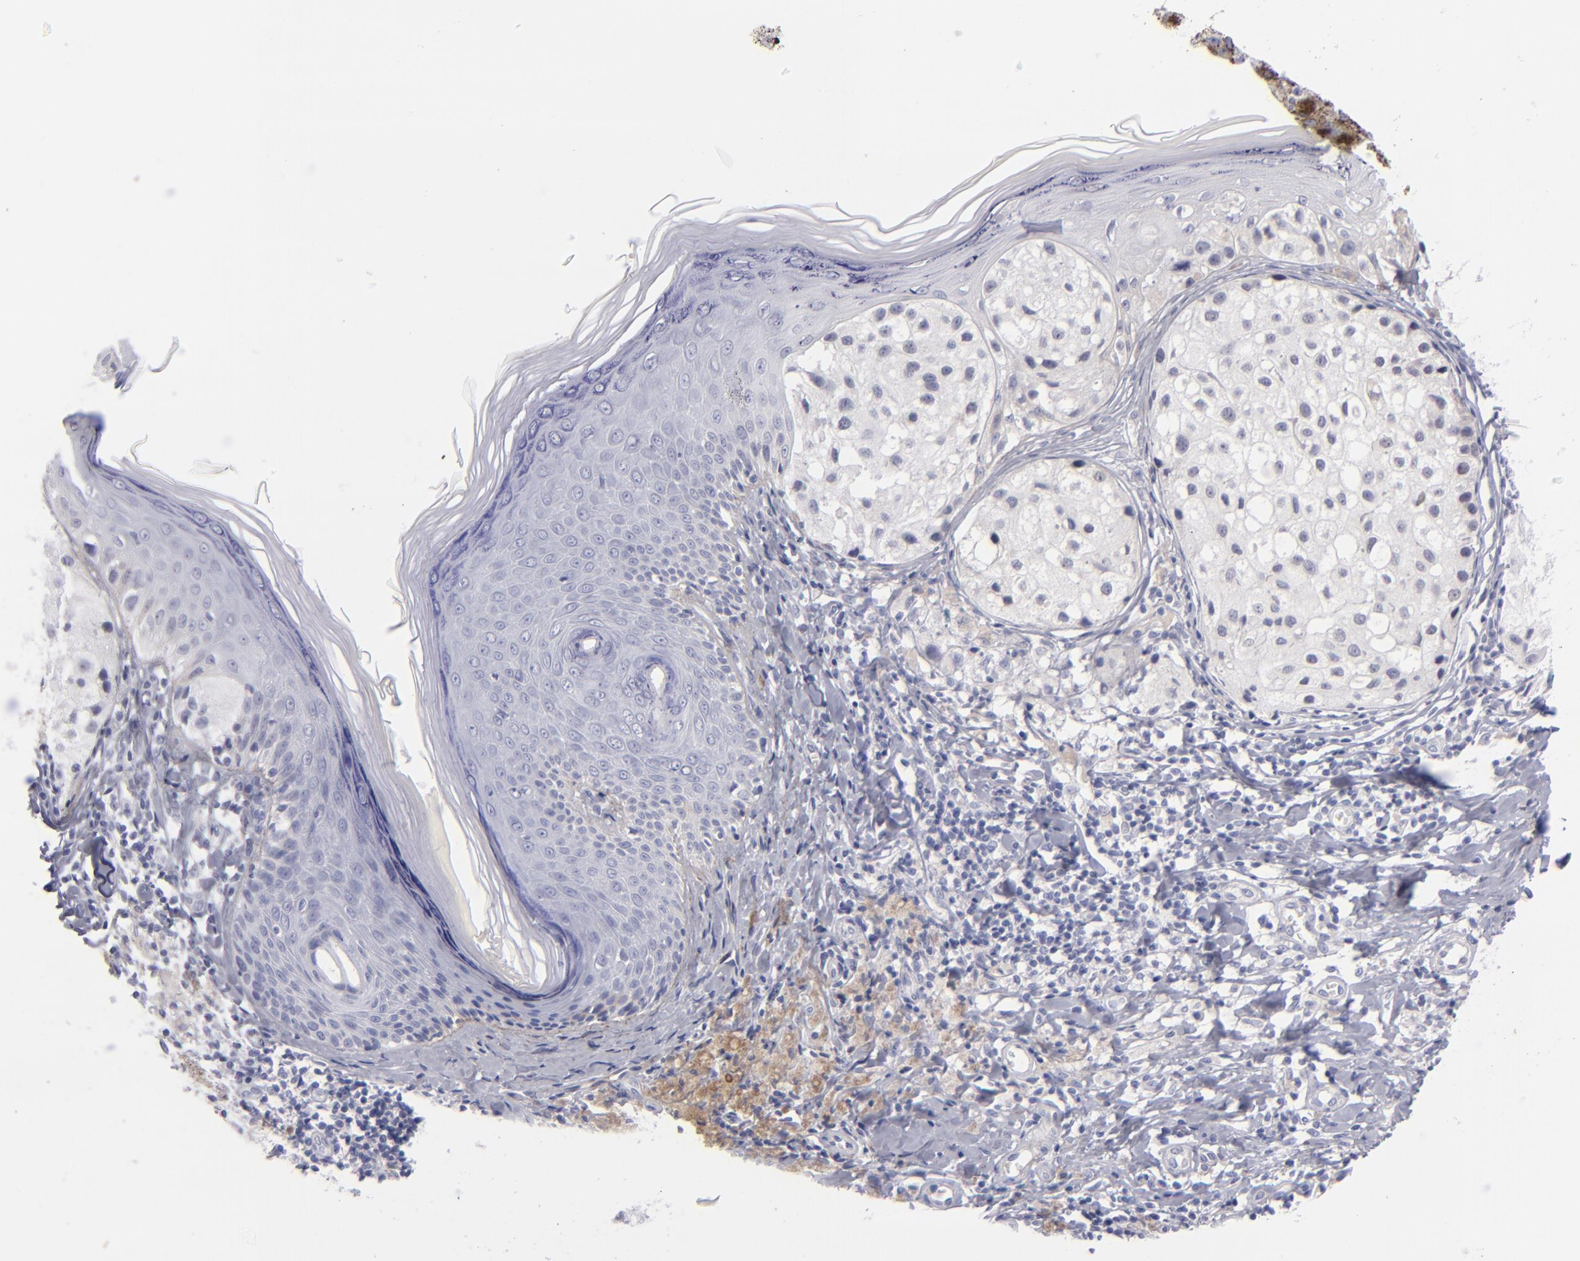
{"staining": {"intensity": "negative", "quantity": "none", "location": "none"}, "tissue": "melanoma", "cell_type": "Tumor cells", "image_type": "cancer", "snomed": [{"axis": "morphology", "description": "Malignant melanoma, NOS"}, {"axis": "topography", "description": "Skin"}], "caption": "Immunohistochemistry (IHC) micrograph of human melanoma stained for a protein (brown), which demonstrates no positivity in tumor cells.", "gene": "ITGB4", "patient": {"sex": "male", "age": 23}}